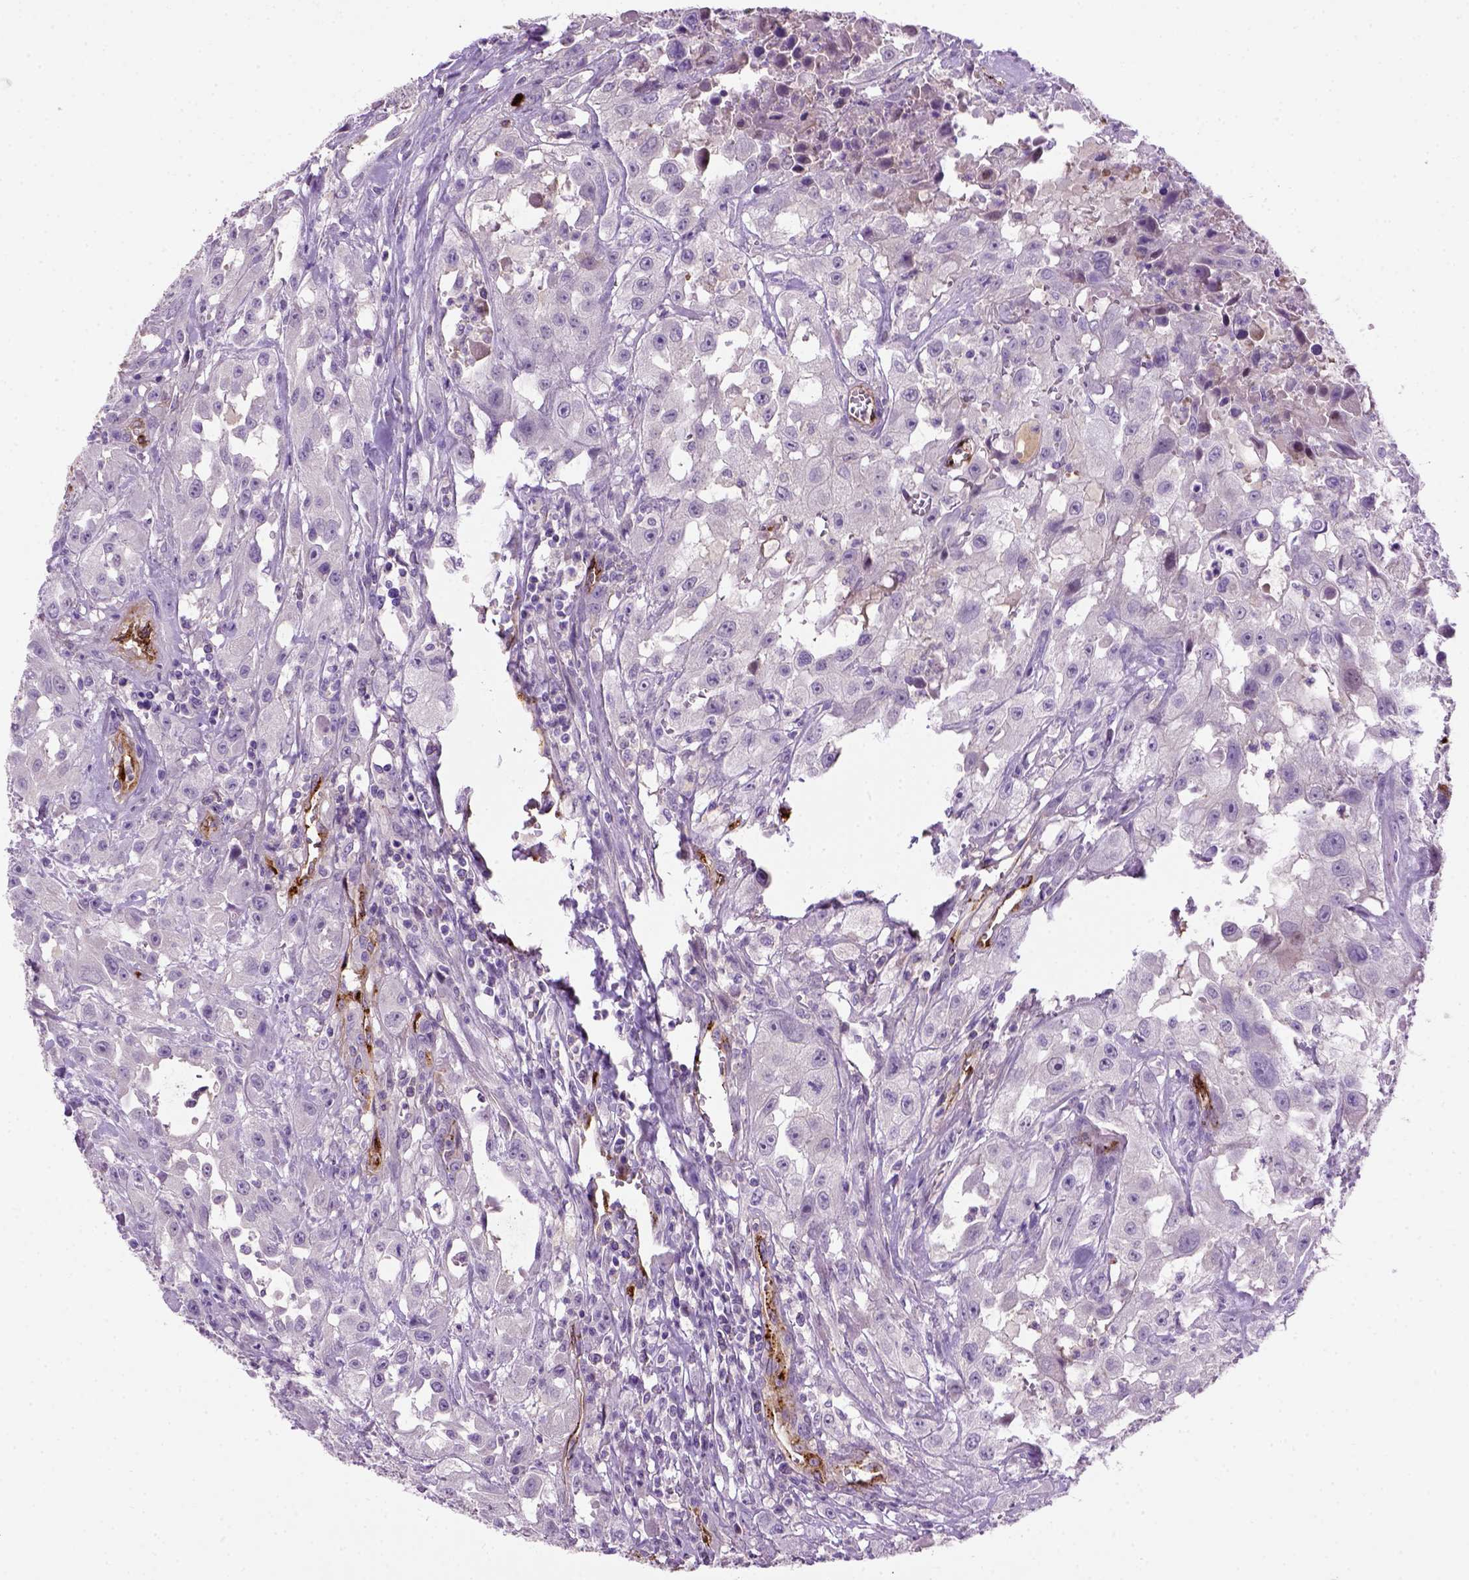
{"staining": {"intensity": "negative", "quantity": "none", "location": "none"}, "tissue": "urothelial cancer", "cell_type": "Tumor cells", "image_type": "cancer", "snomed": [{"axis": "morphology", "description": "Urothelial carcinoma, High grade"}, {"axis": "topography", "description": "Urinary bladder"}], "caption": "IHC micrograph of neoplastic tissue: human urothelial cancer stained with DAB exhibits no significant protein staining in tumor cells.", "gene": "VWF", "patient": {"sex": "male", "age": 79}}